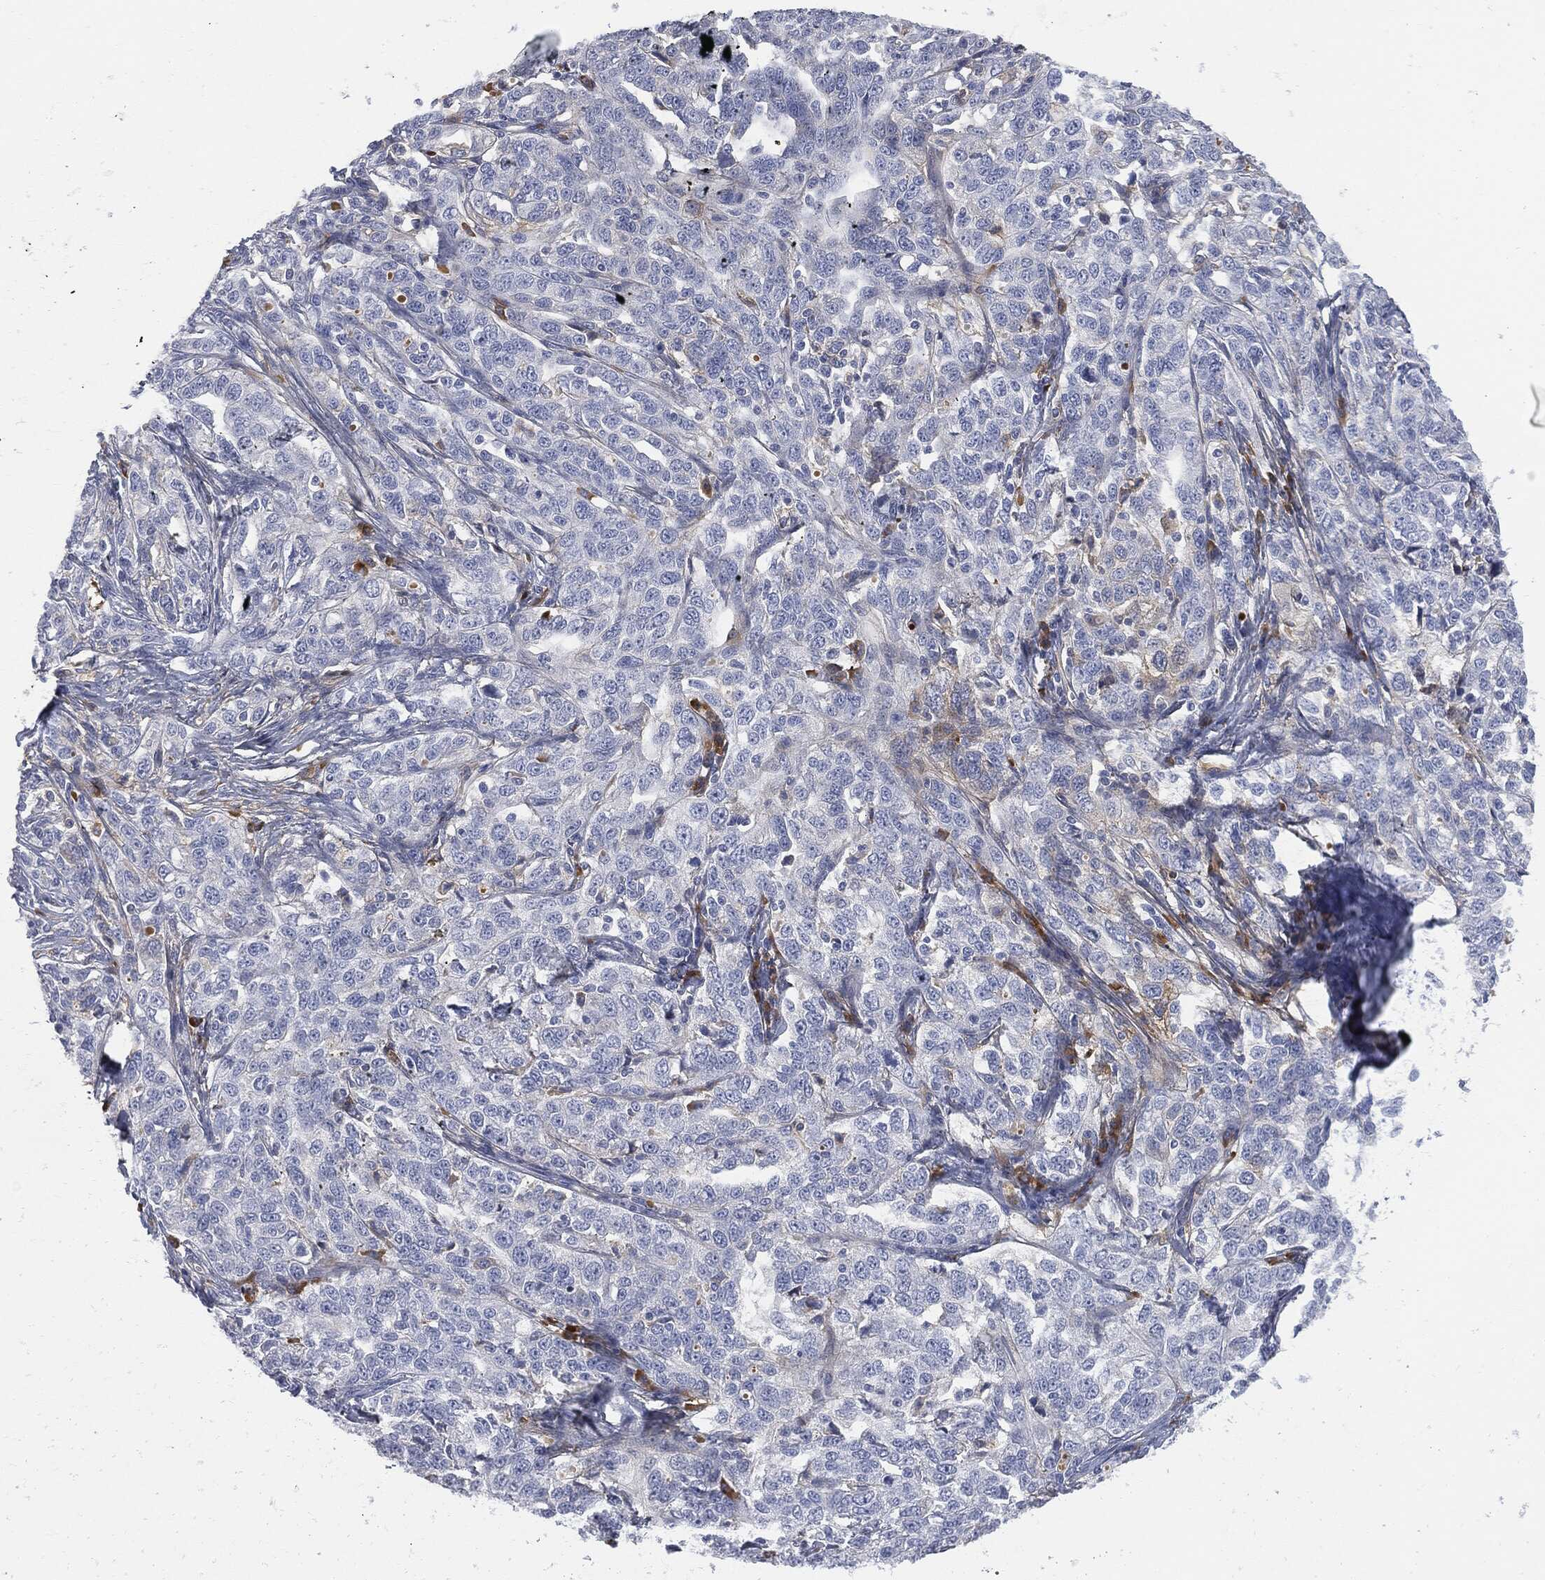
{"staining": {"intensity": "negative", "quantity": "none", "location": "none"}, "tissue": "ovarian cancer", "cell_type": "Tumor cells", "image_type": "cancer", "snomed": [{"axis": "morphology", "description": "Cystadenocarcinoma, serous, NOS"}, {"axis": "topography", "description": "Ovary"}], "caption": "DAB immunohistochemical staining of human serous cystadenocarcinoma (ovarian) reveals no significant expression in tumor cells.", "gene": "BTK", "patient": {"sex": "female", "age": 71}}